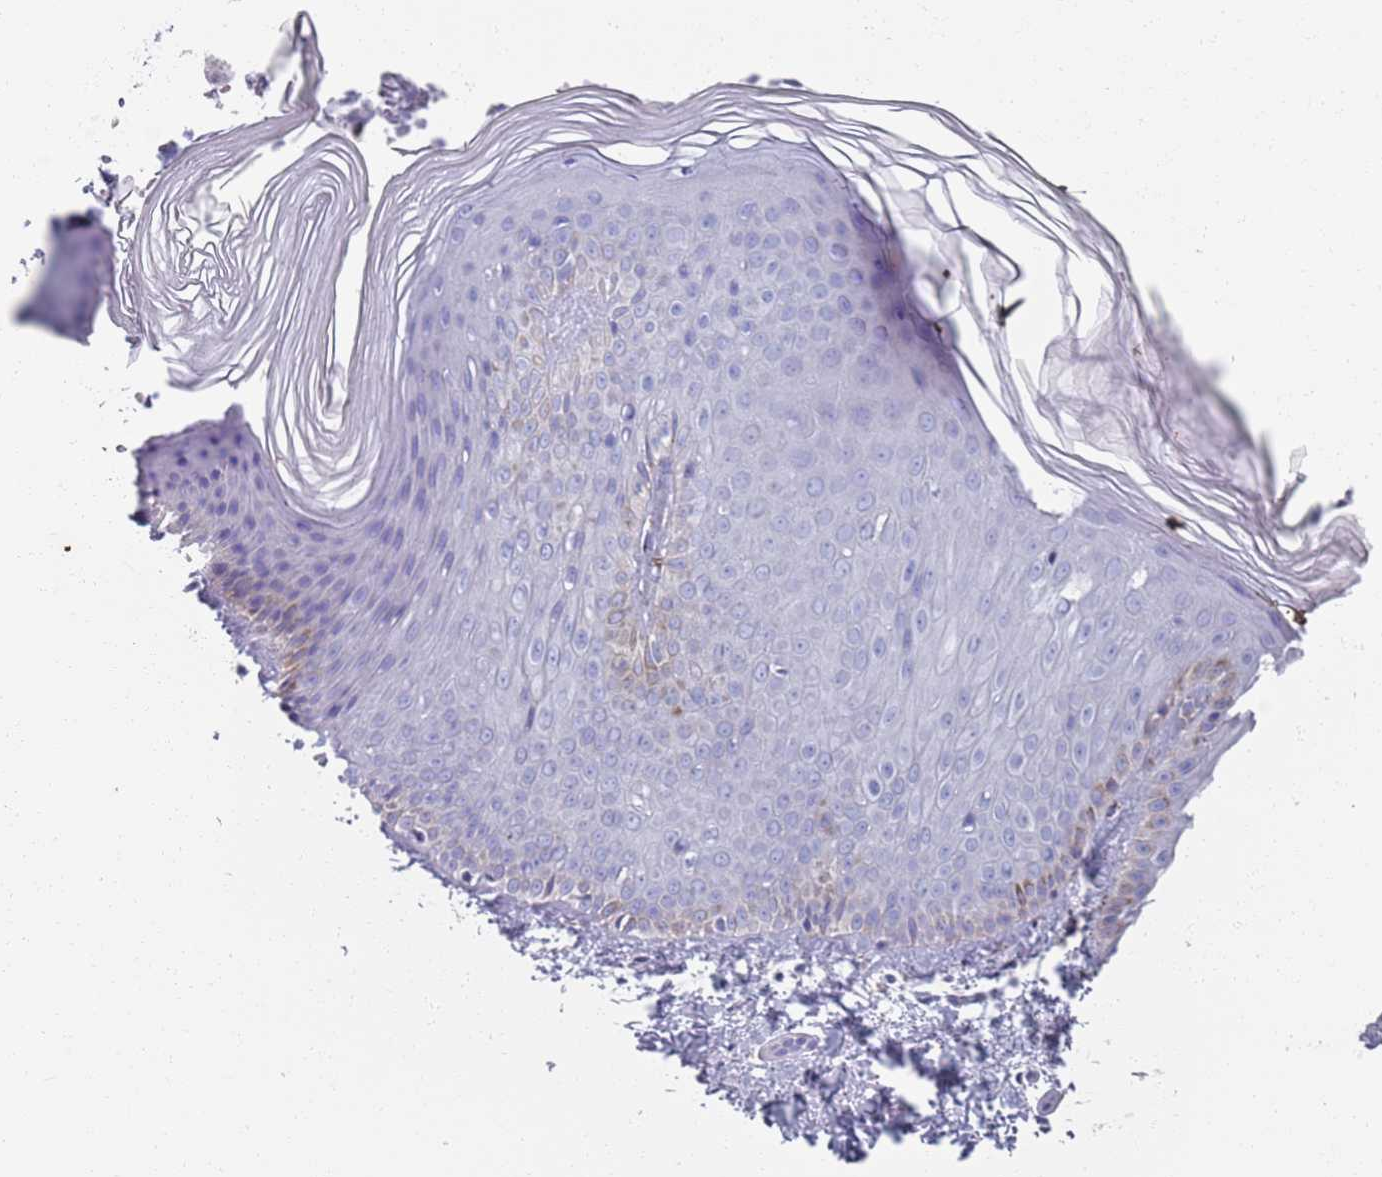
{"staining": {"intensity": "negative", "quantity": "none", "location": "none"}, "tissue": "skin", "cell_type": "Epidermal cells", "image_type": "normal", "snomed": [{"axis": "morphology", "description": "Normal tissue, NOS"}, {"axis": "morphology", "description": "Inflammation, NOS"}, {"axis": "topography", "description": "Soft tissue"}, {"axis": "topography", "description": "Anal"}], "caption": "High power microscopy micrograph of an IHC photomicrograph of unremarkable skin, revealing no significant staining in epidermal cells. (IHC, brightfield microscopy, high magnification).", "gene": "PLOD1", "patient": {"sex": "female", "age": 15}}